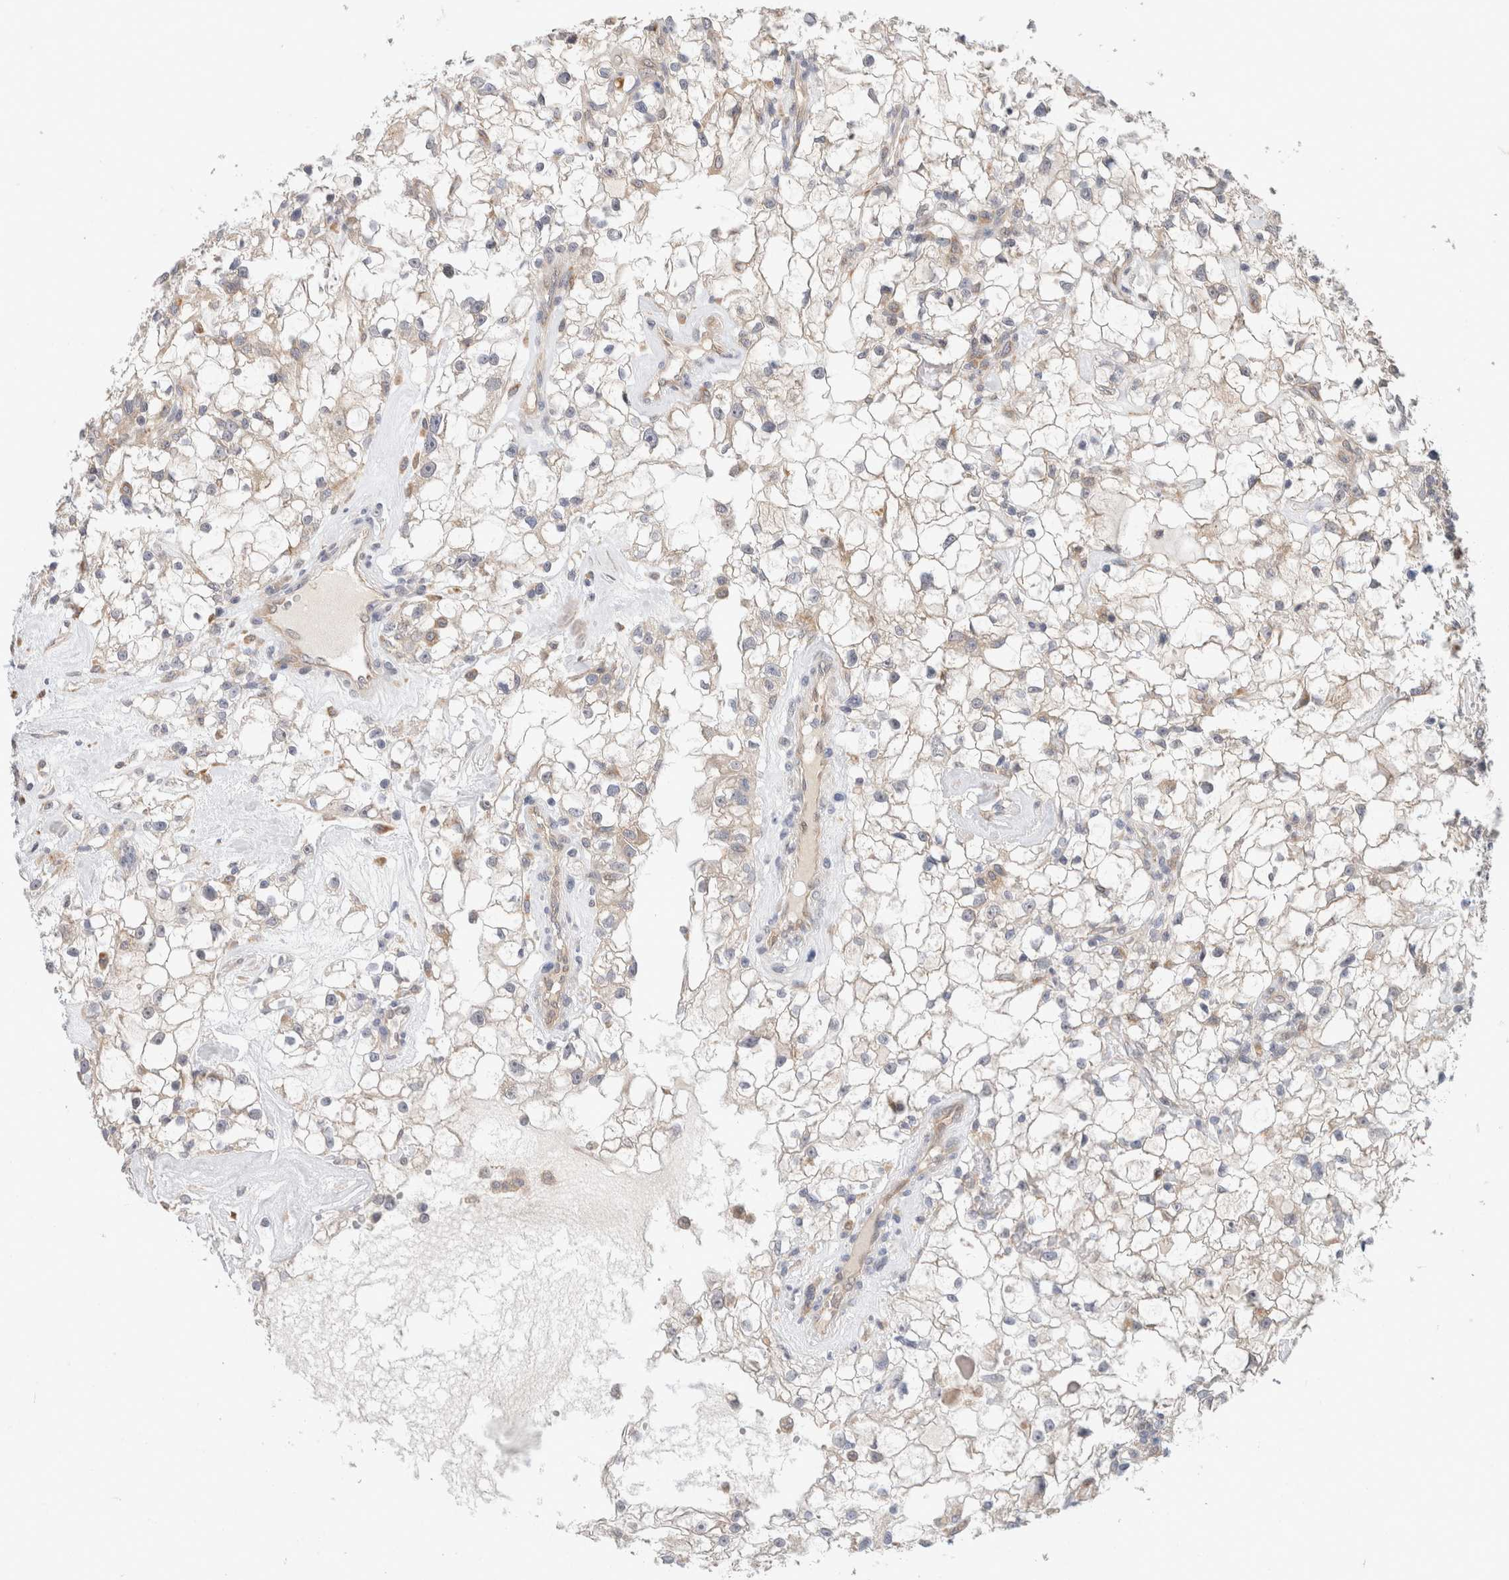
{"staining": {"intensity": "negative", "quantity": "none", "location": "none"}, "tissue": "renal cancer", "cell_type": "Tumor cells", "image_type": "cancer", "snomed": [{"axis": "morphology", "description": "Adenocarcinoma, NOS"}, {"axis": "topography", "description": "Kidney"}], "caption": "A histopathology image of human renal cancer is negative for staining in tumor cells.", "gene": "SGK1", "patient": {"sex": "female", "age": 60}}